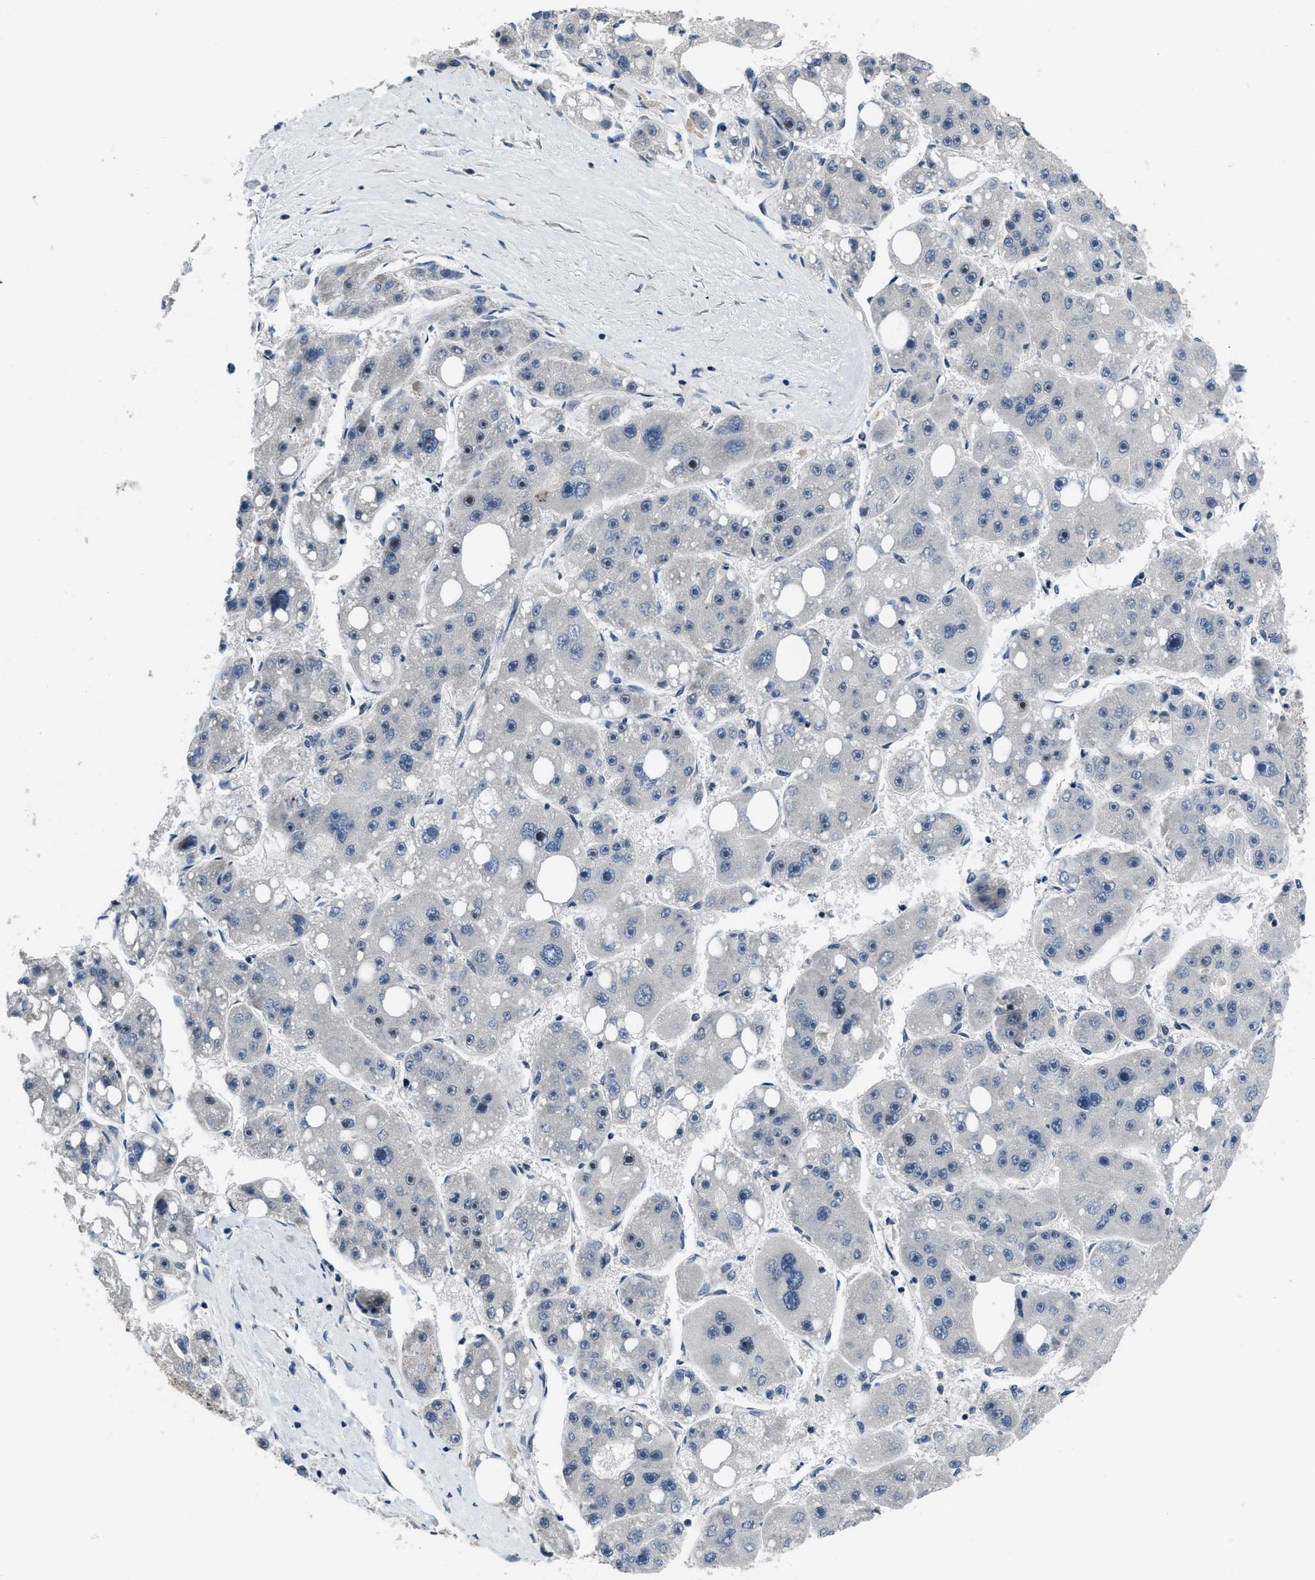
{"staining": {"intensity": "moderate", "quantity": "<25%", "location": "nuclear"}, "tissue": "liver cancer", "cell_type": "Tumor cells", "image_type": "cancer", "snomed": [{"axis": "morphology", "description": "Carcinoma, Hepatocellular, NOS"}, {"axis": "topography", "description": "Liver"}], "caption": "Protein expression analysis of liver cancer (hepatocellular carcinoma) shows moderate nuclear positivity in about <25% of tumor cells.", "gene": "SETD5", "patient": {"sex": "female", "age": 61}}